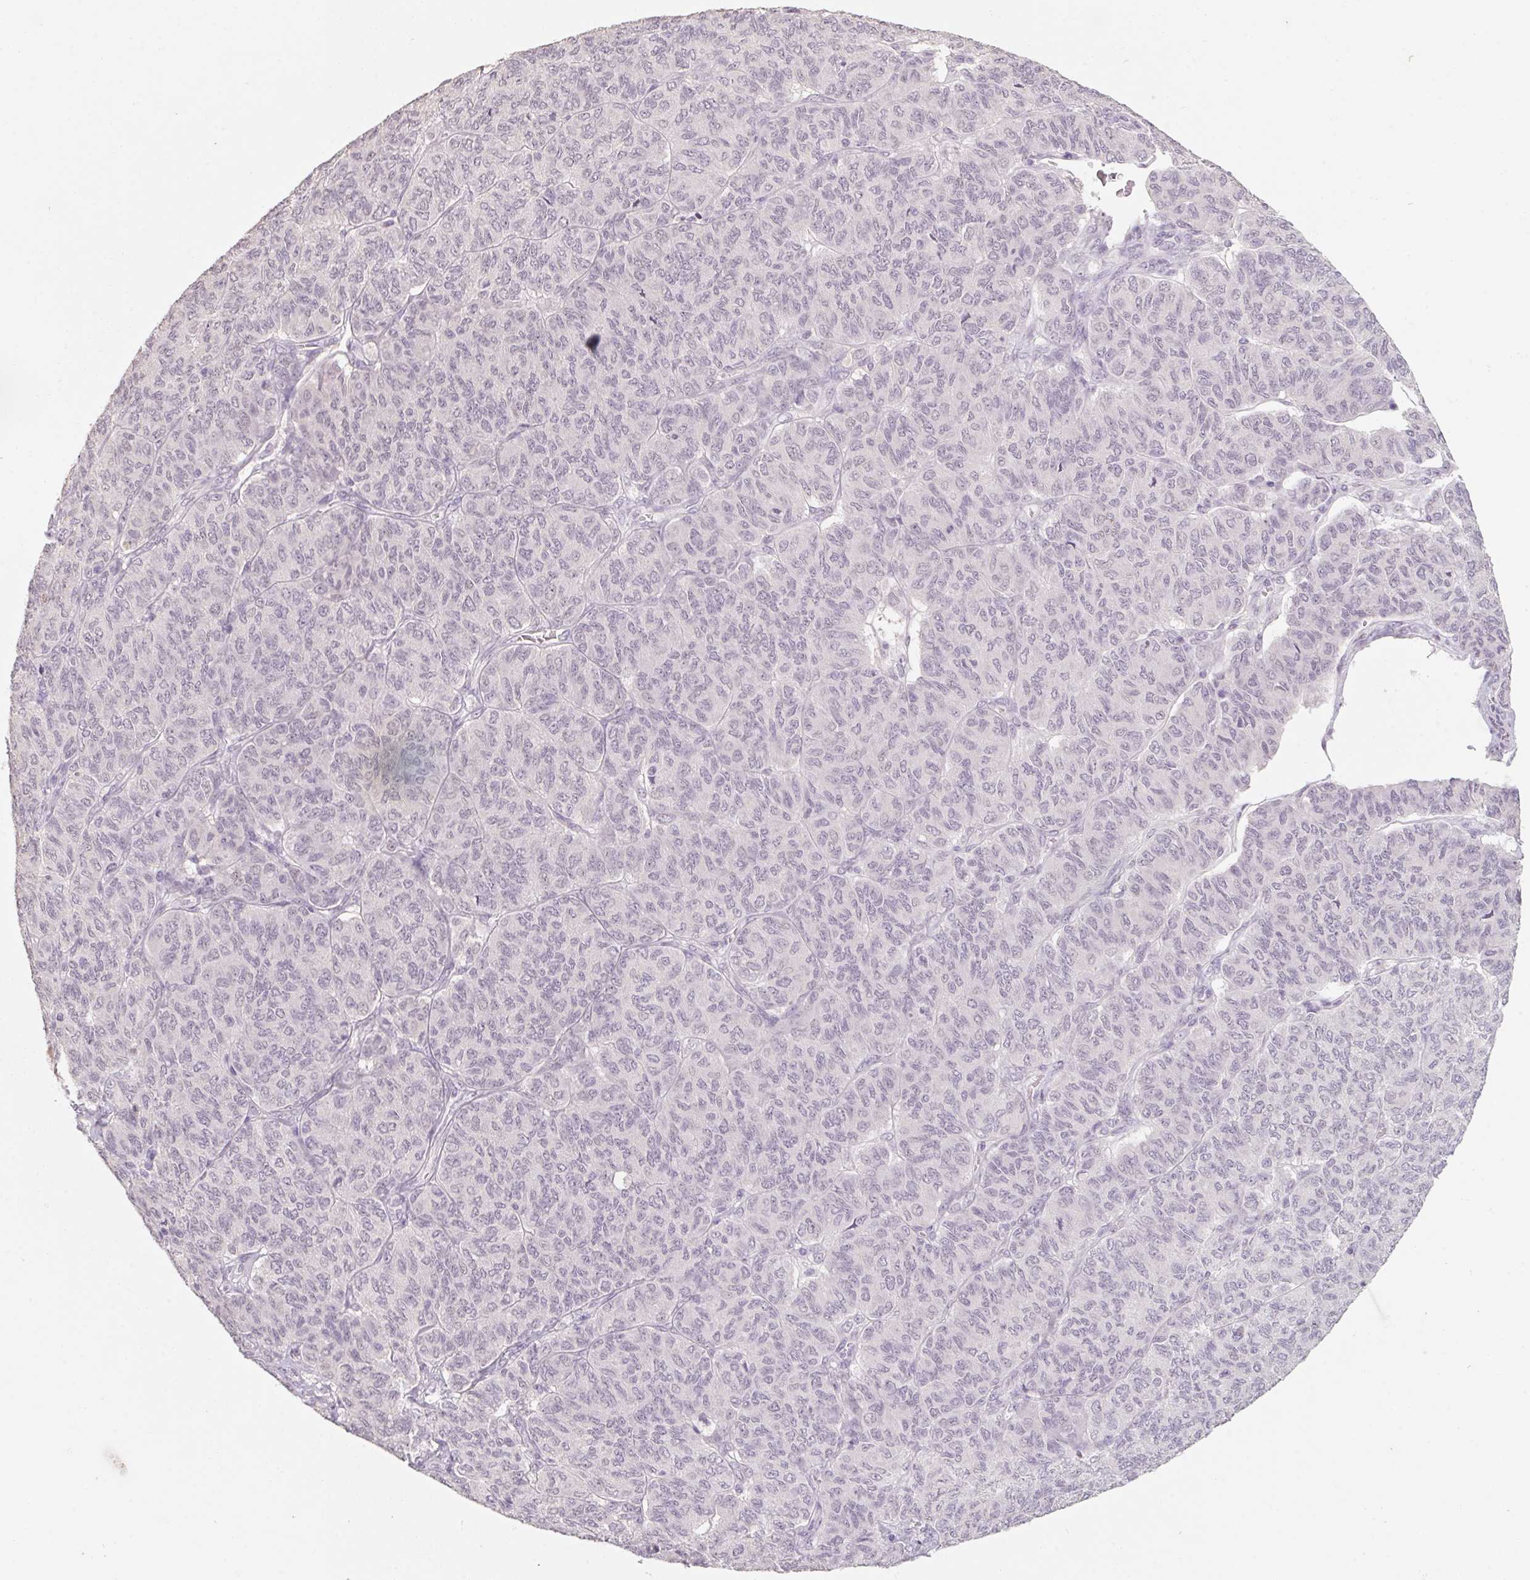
{"staining": {"intensity": "negative", "quantity": "none", "location": "none"}, "tissue": "ovarian cancer", "cell_type": "Tumor cells", "image_type": "cancer", "snomed": [{"axis": "morphology", "description": "Carcinoma, endometroid"}, {"axis": "topography", "description": "Ovary"}], "caption": "Immunohistochemistry photomicrograph of neoplastic tissue: human ovarian cancer stained with DAB (3,3'-diaminobenzidine) displays no significant protein expression in tumor cells.", "gene": "CAPZA3", "patient": {"sex": "female", "age": 80}}